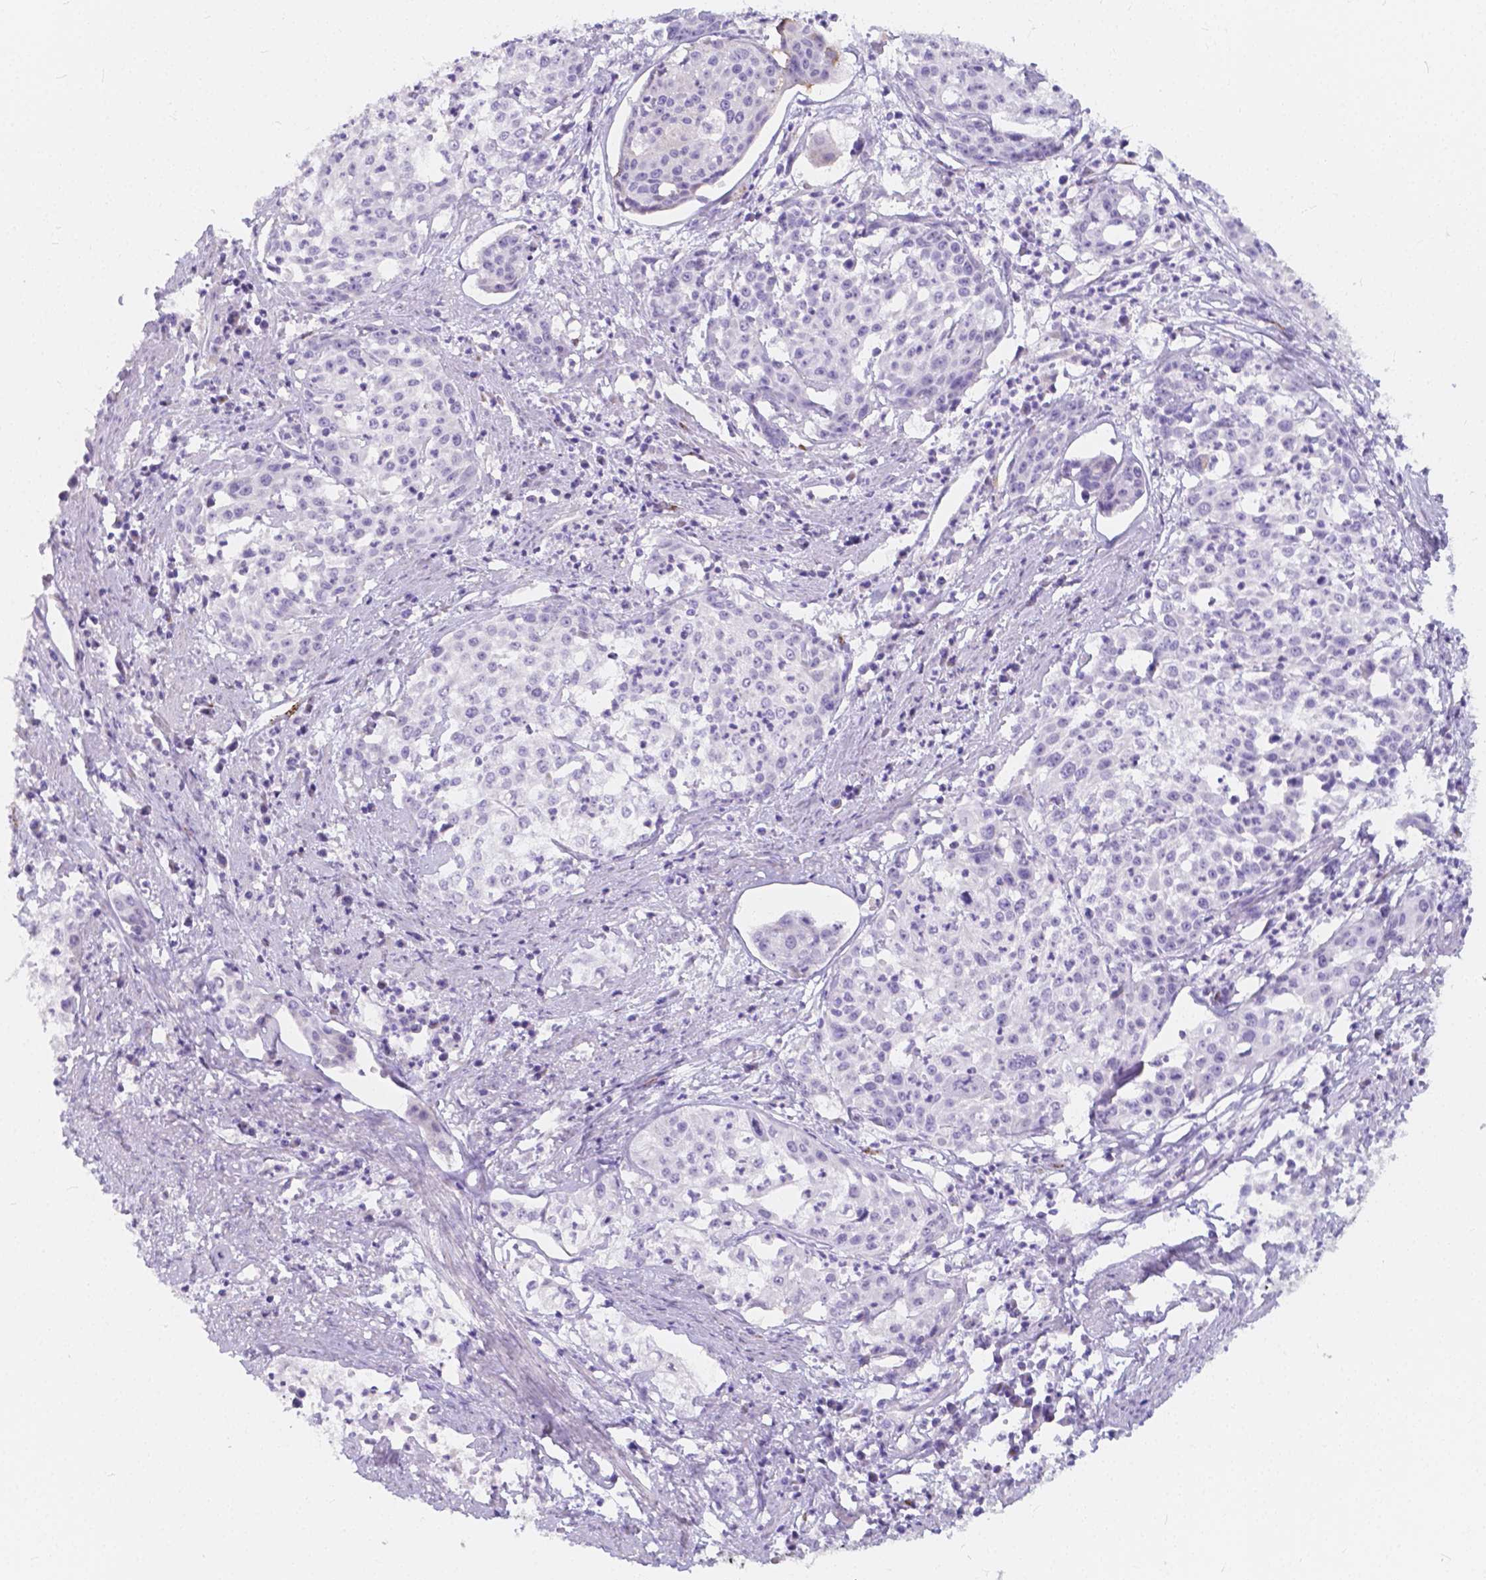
{"staining": {"intensity": "negative", "quantity": "none", "location": "none"}, "tissue": "cervical cancer", "cell_type": "Tumor cells", "image_type": "cancer", "snomed": [{"axis": "morphology", "description": "Squamous cell carcinoma, NOS"}, {"axis": "topography", "description": "Cervix"}], "caption": "Immunohistochemistry histopathology image of cervical cancer (squamous cell carcinoma) stained for a protein (brown), which reveals no expression in tumor cells.", "gene": "RNF186", "patient": {"sex": "female", "age": 39}}